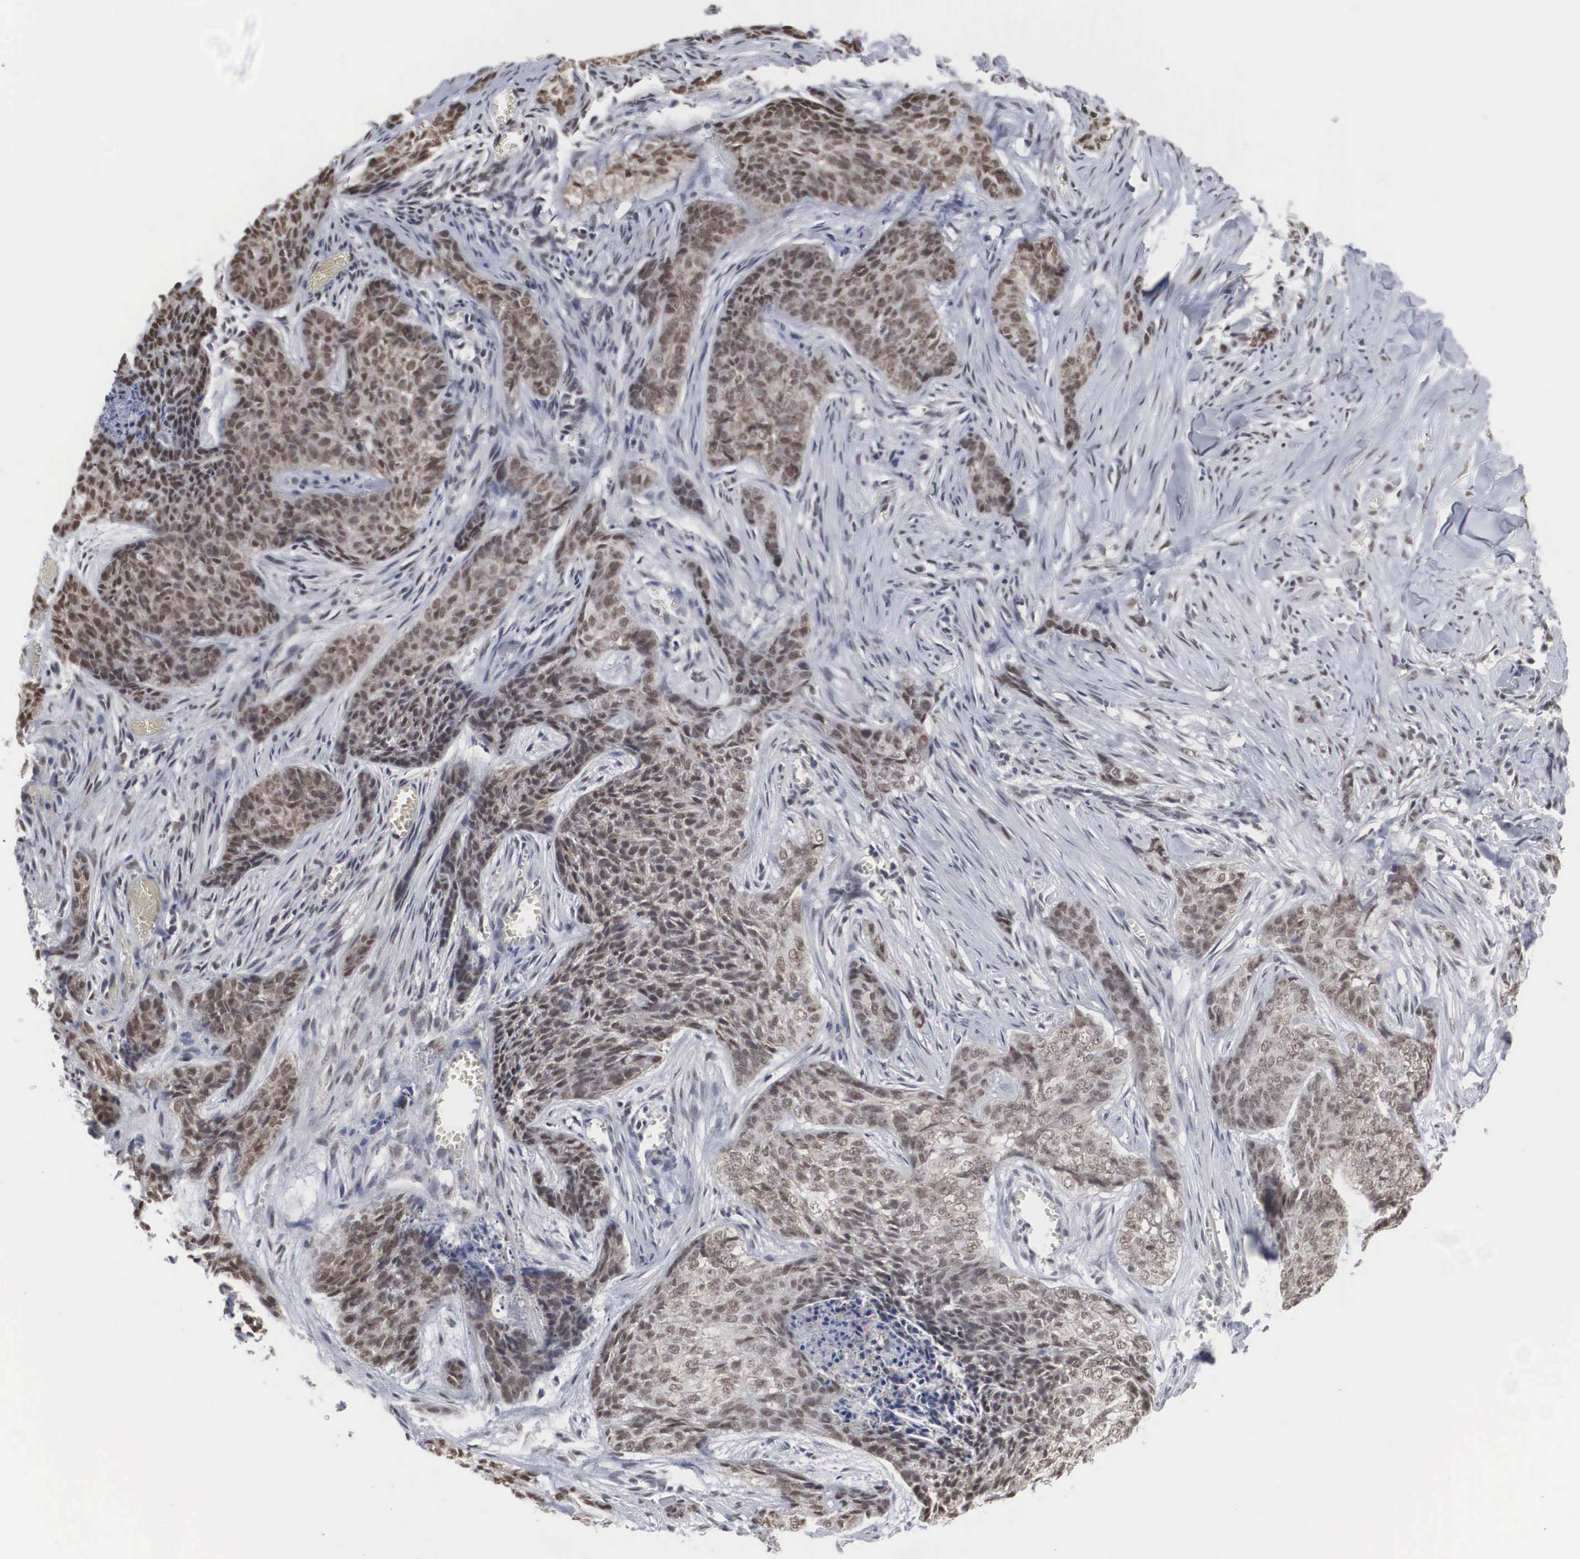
{"staining": {"intensity": "moderate", "quantity": "25%-75%", "location": "cytoplasmic/membranous,nuclear"}, "tissue": "skin cancer", "cell_type": "Tumor cells", "image_type": "cancer", "snomed": [{"axis": "morphology", "description": "Normal tissue, NOS"}, {"axis": "morphology", "description": "Basal cell carcinoma"}, {"axis": "topography", "description": "Skin"}], "caption": "Immunohistochemical staining of human skin cancer shows medium levels of moderate cytoplasmic/membranous and nuclear protein expression in approximately 25%-75% of tumor cells.", "gene": "AUTS2", "patient": {"sex": "female", "age": 65}}